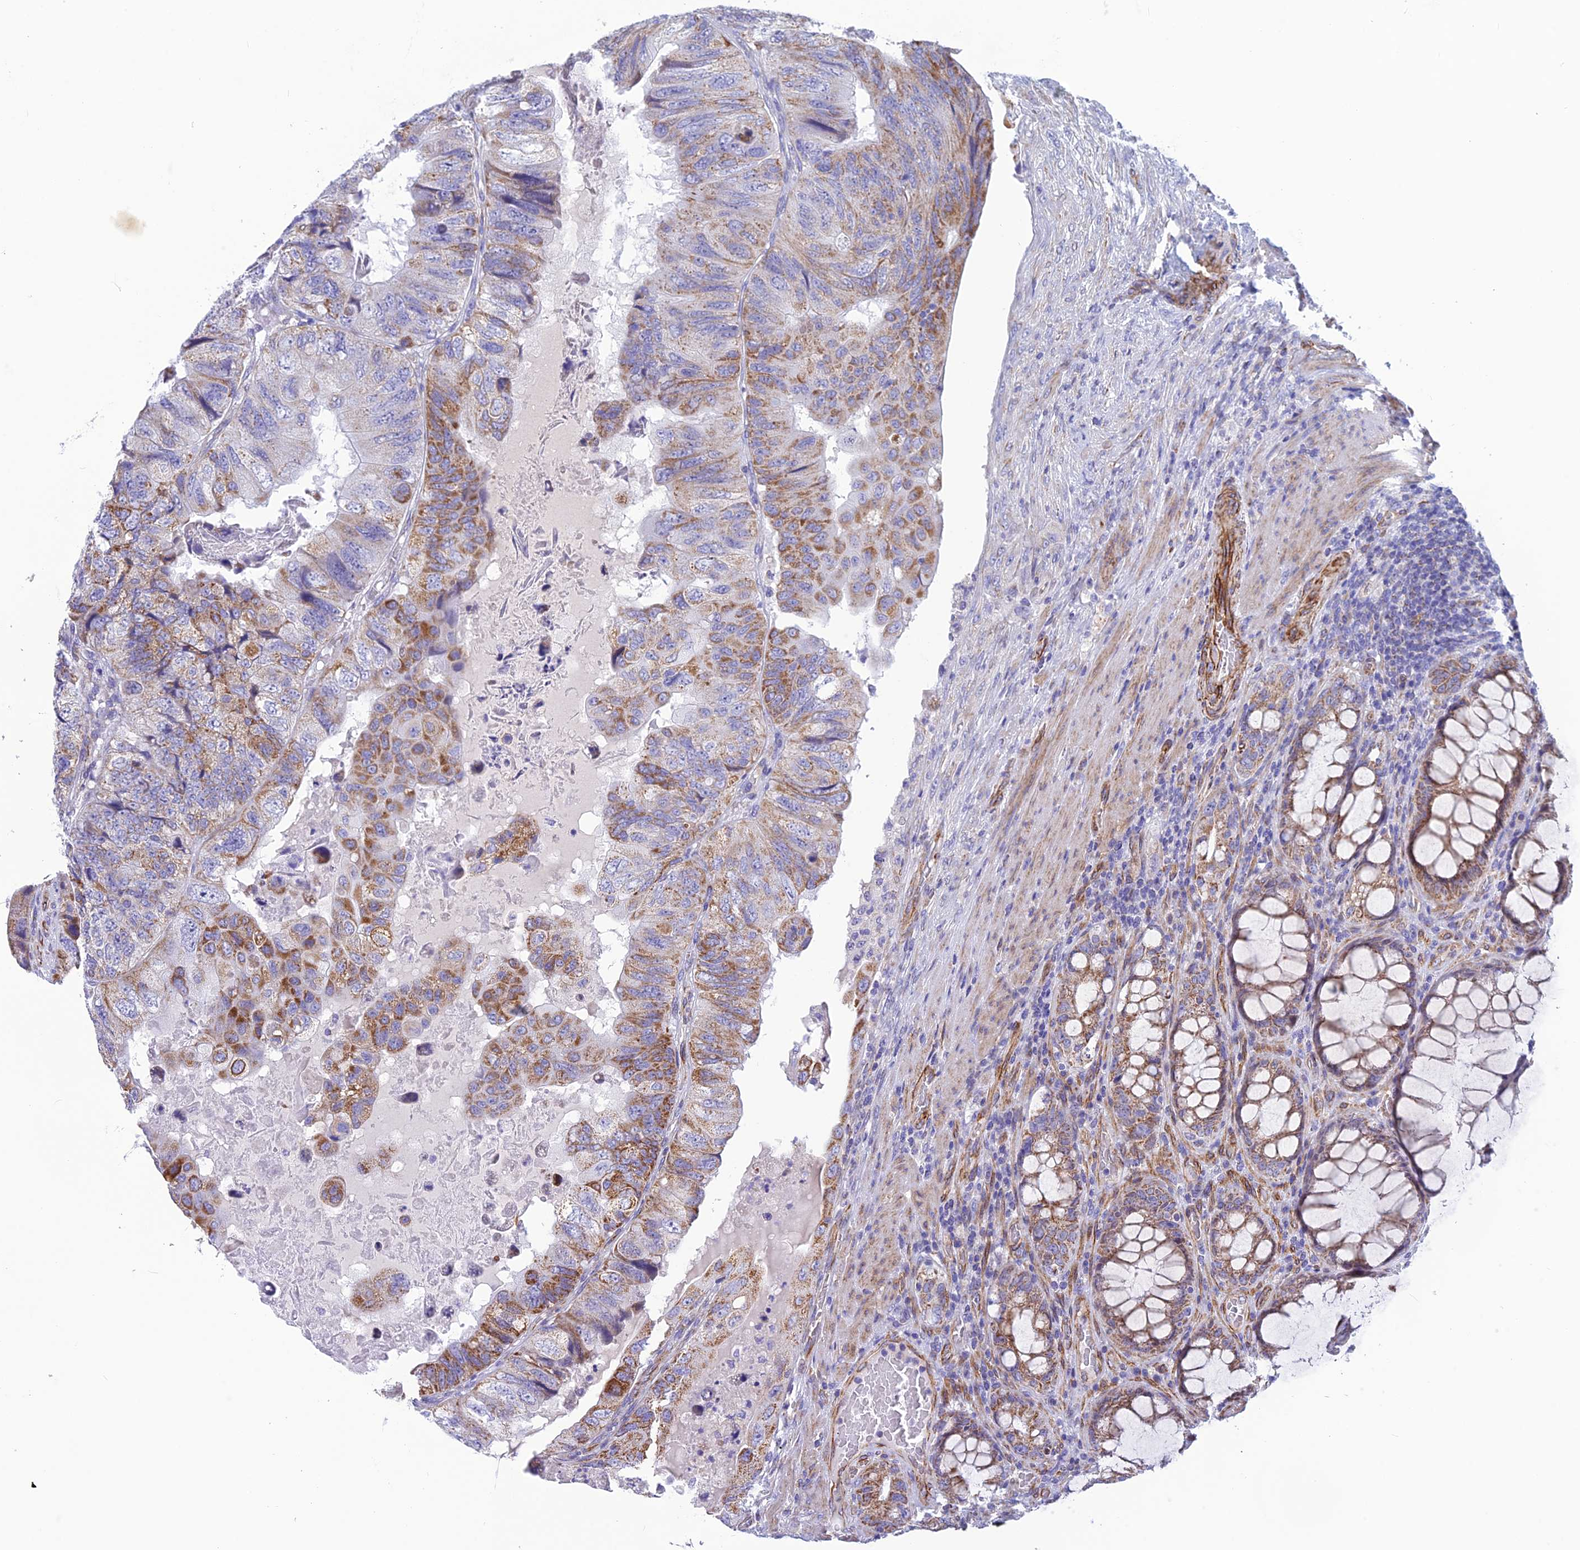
{"staining": {"intensity": "moderate", "quantity": ">75%", "location": "cytoplasmic/membranous"}, "tissue": "colorectal cancer", "cell_type": "Tumor cells", "image_type": "cancer", "snomed": [{"axis": "morphology", "description": "Adenocarcinoma, NOS"}, {"axis": "topography", "description": "Rectum"}], "caption": "The histopathology image demonstrates staining of colorectal adenocarcinoma, revealing moderate cytoplasmic/membranous protein positivity (brown color) within tumor cells. (IHC, brightfield microscopy, high magnification).", "gene": "POMGNT1", "patient": {"sex": "male", "age": 63}}